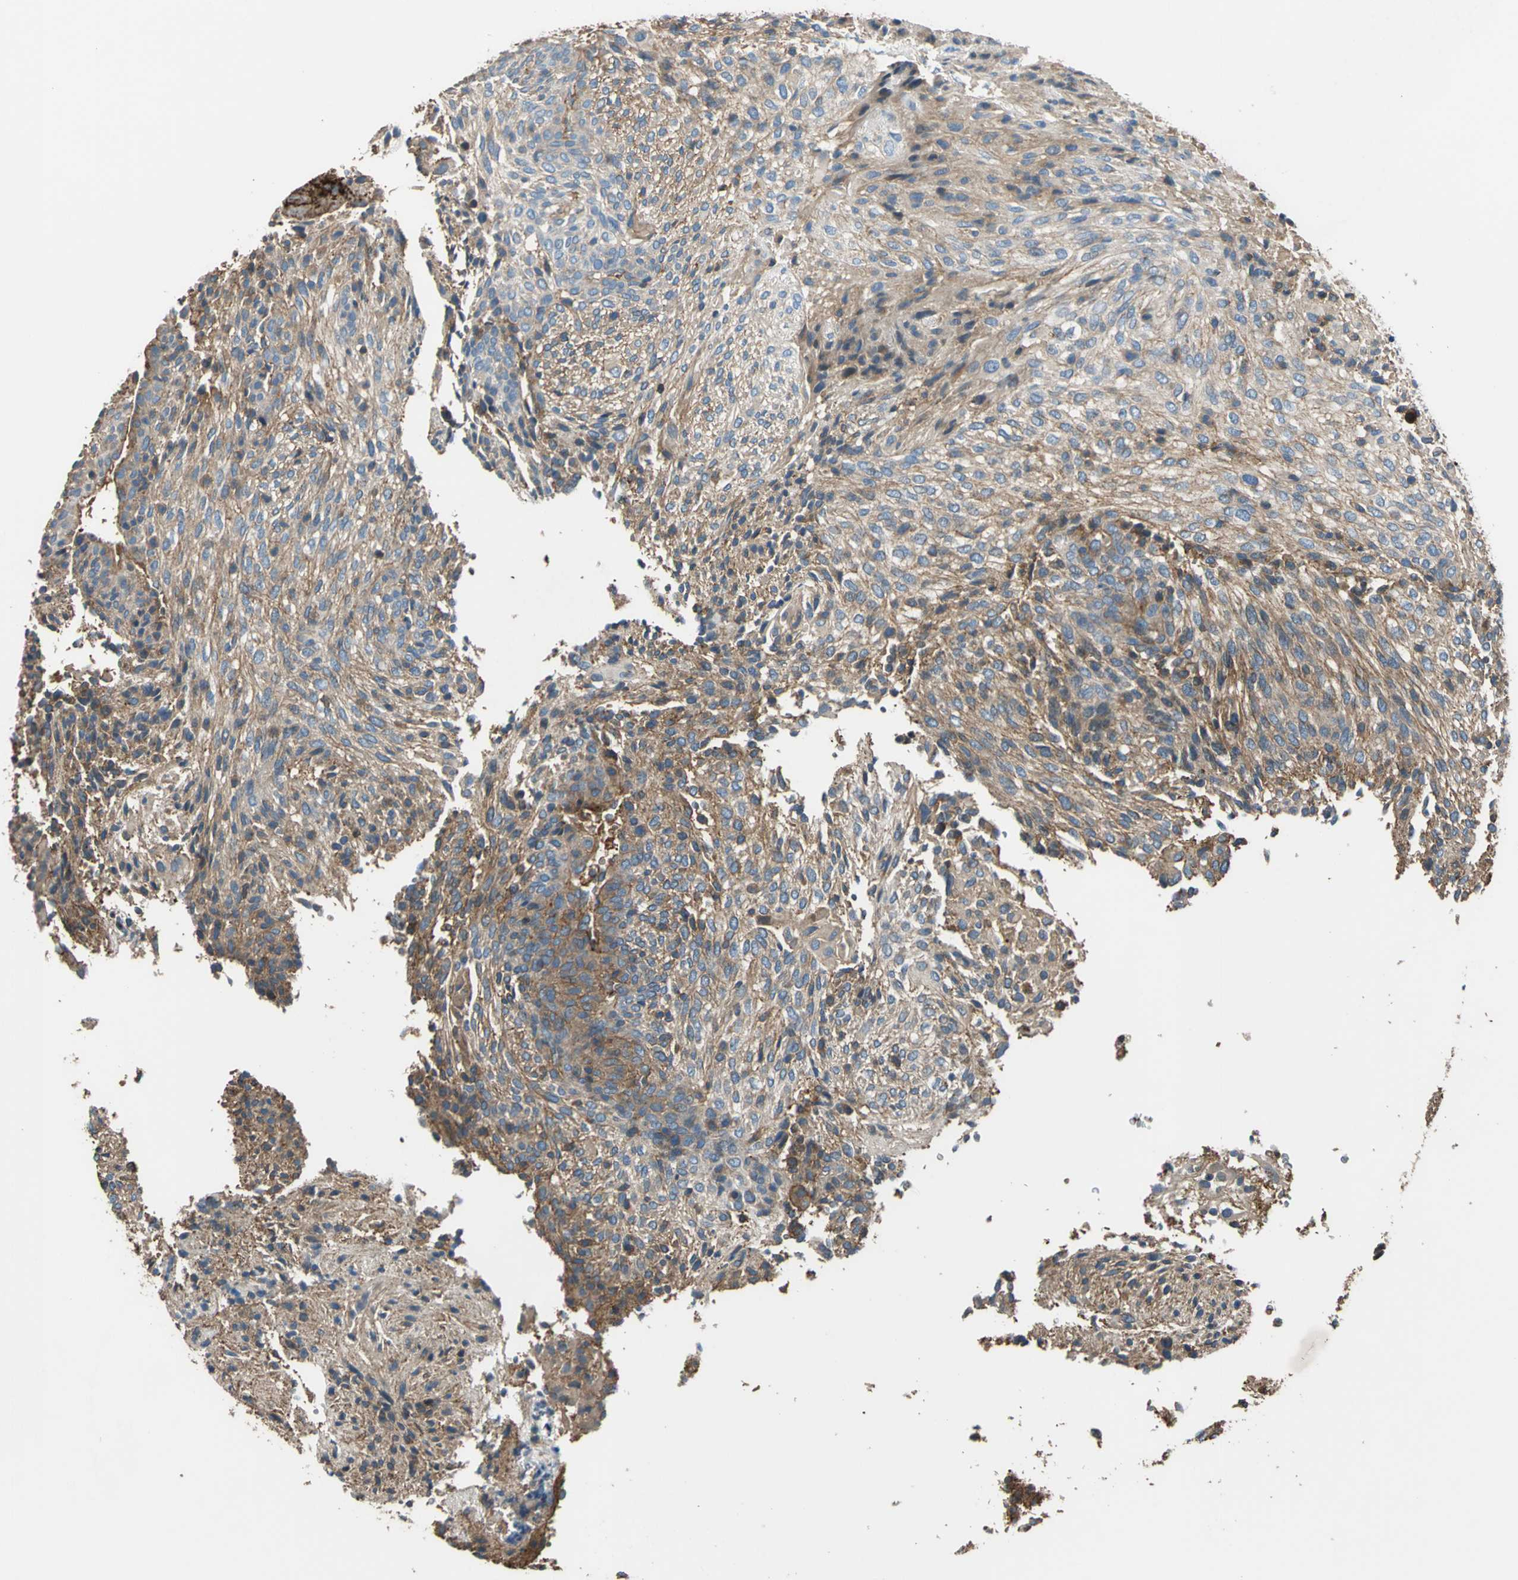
{"staining": {"intensity": "moderate", "quantity": ">75%", "location": "cytoplasmic/membranous"}, "tissue": "glioma", "cell_type": "Tumor cells", "image_type": "cancer", "snomed": [{"axis": "morphology", "description": "Glioma, malignant, High grade"}, {"axis": "topography", "description": "Cerebral cortex"}], "caption": "An IHC photomicrograph of tumor tissue is shown. Protein staining in brown highlights moderate cytoplasmic/membranous positivity in high-grade glioma (malignant) within tumor cells.", "gene": "PARVA", "patient": {"sex": "female", "age": 55}}